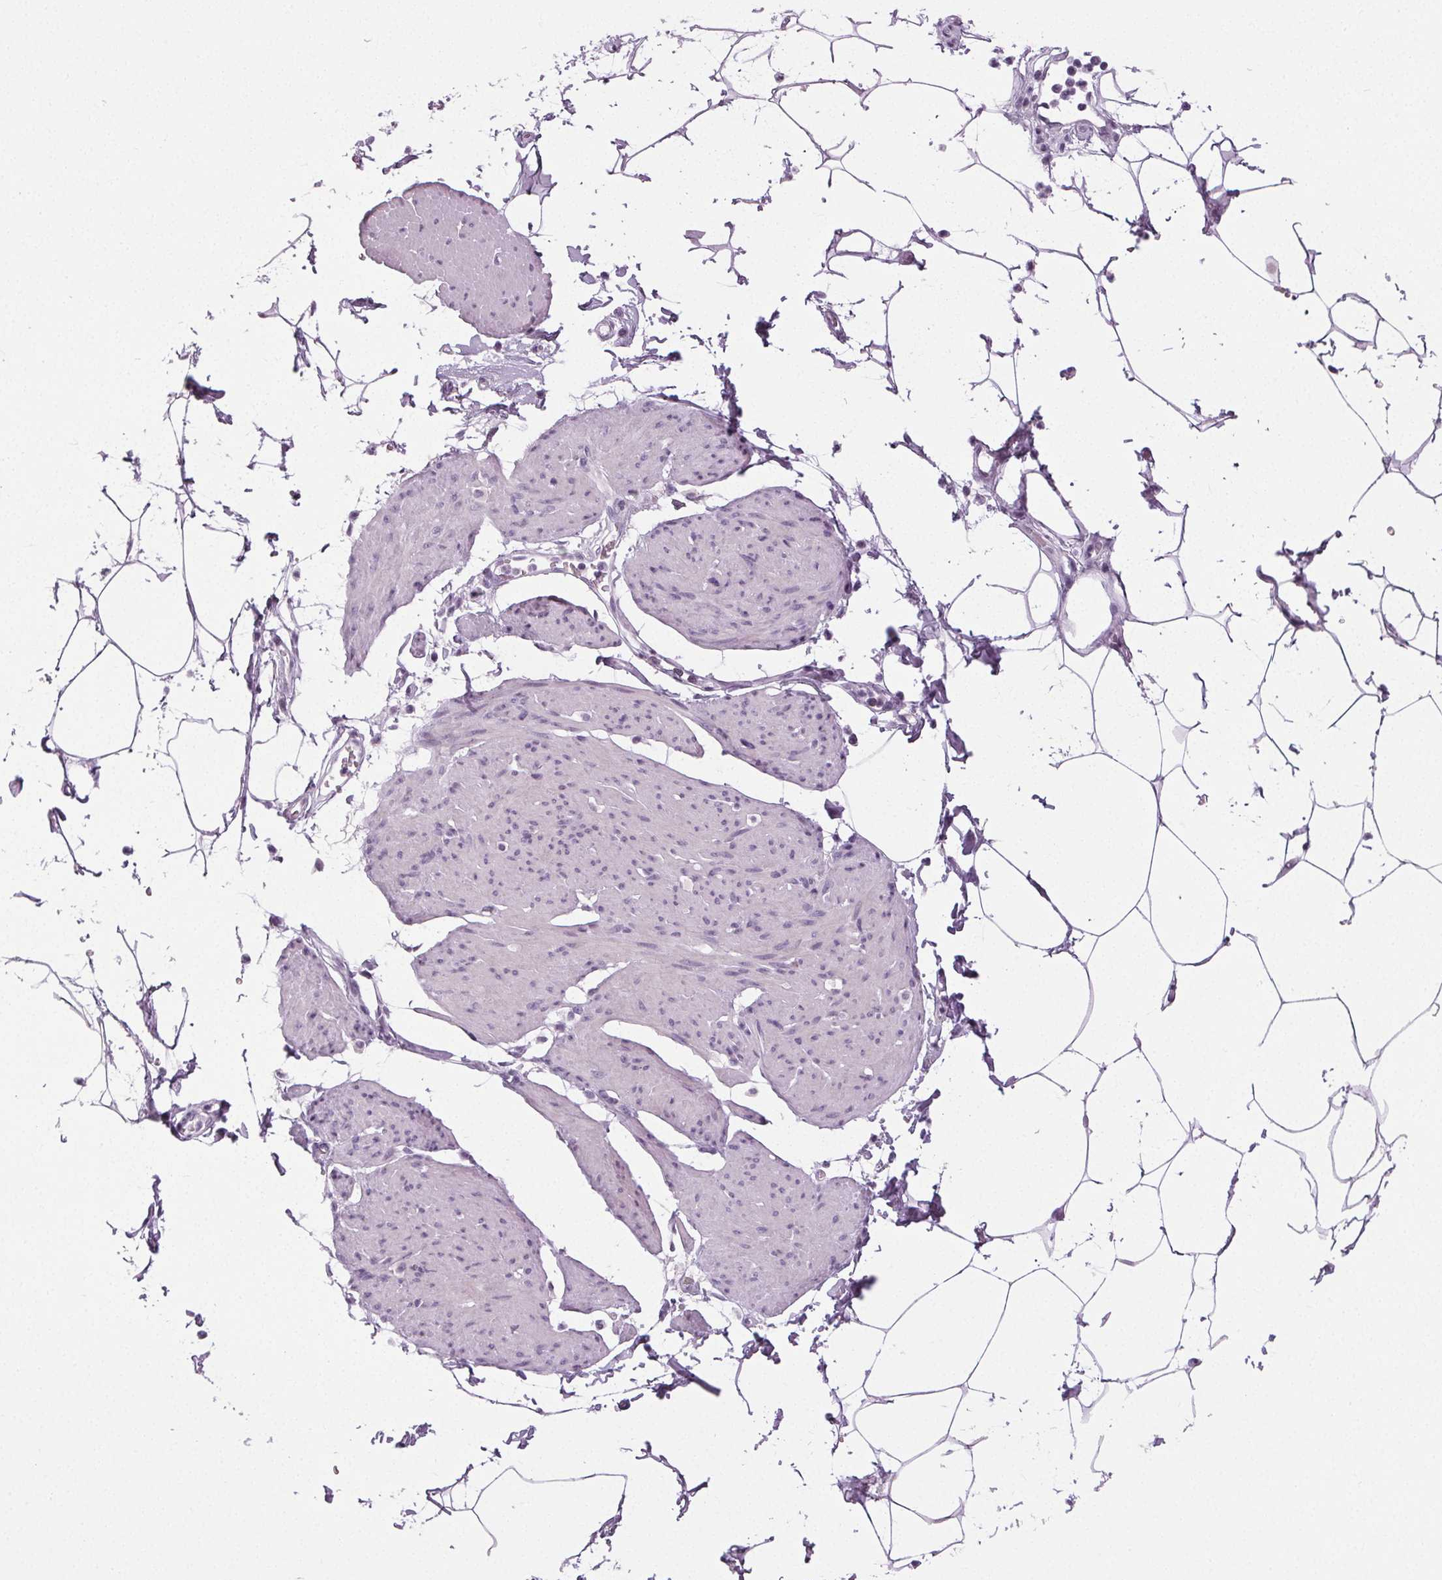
{"staining": {"intensity": "negative", "quantity": "none", "location": "none"}, "tissue": "smooth muscle", "cell_type": "Smooth muscle cells", "image_type": "normal", "snomed": [{"axis": "morphology", "description": "Normal tissue, NOS"}, {"axis": "topography", "description": "Adipose tissue"}, {"axis": "topography", "description": "Smooth muscle"}, {"axis": "topography", "description": "Peripheral nerve tissue"}], "caption": "Immunohistochemical staining of benign smooth muscle reveals no significant staining in smooth muscle cells.", "gene": "IGF2BP1", "patient": {"sex": "male", "age": 83}}